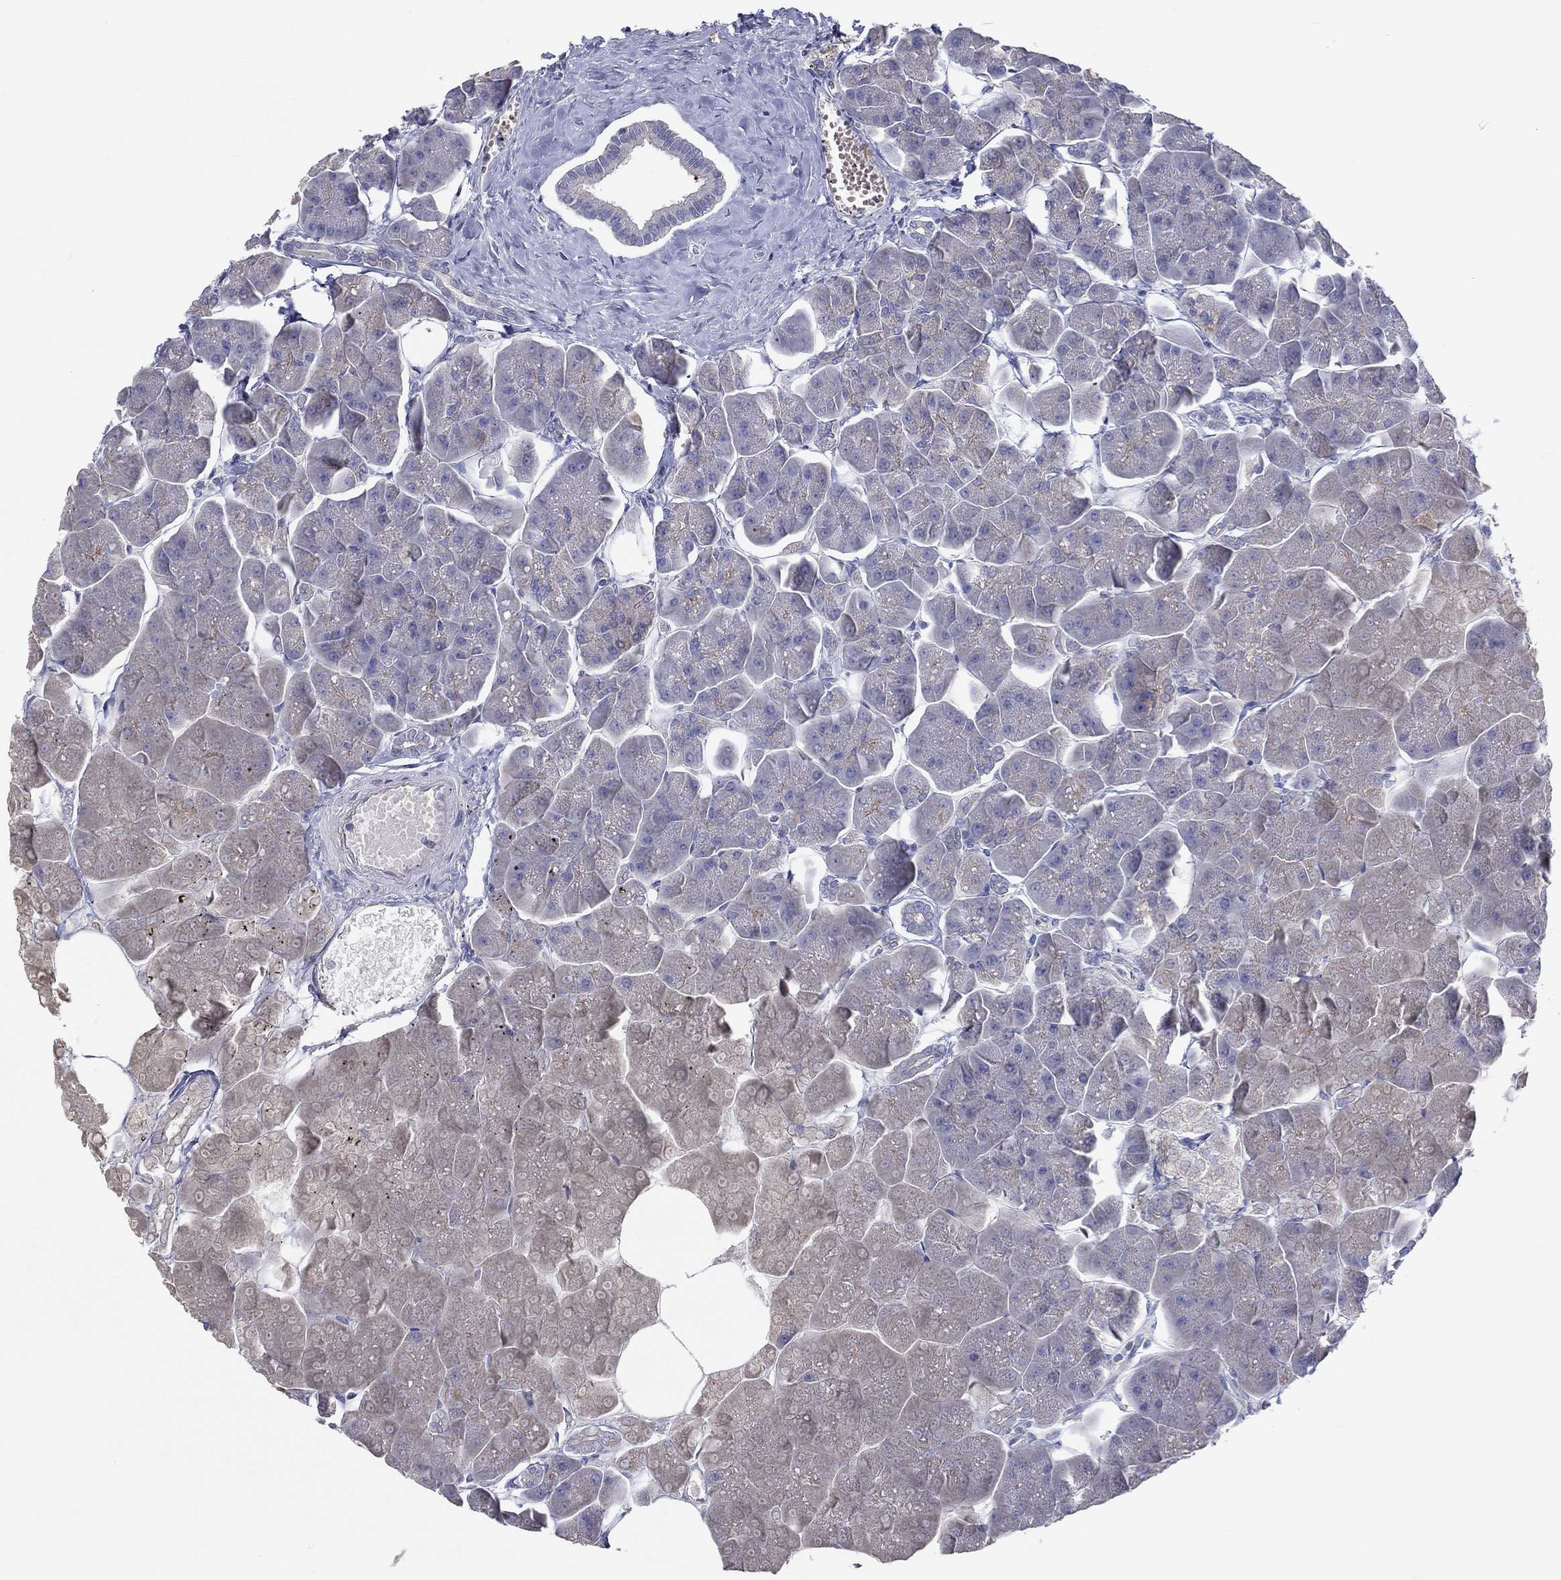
{"staining": {"intensity": "negative", "quantity": "none", "location": "none"}, "tissue": "pancreas", "cell_type": "Exocrine glandular cells", "image_type": "normal", "snomed": [{"axis": "morphology", "description": "Normal tissue, NOS"}, {"axis": "topography", "description": "Adipose tissue"}, {"axis": "topography", "description": "Pancreas"}, {"axis": "topography", "description": "Peripheral nerve tissue"}], "caption": "An immunohistochemistry micrograph of benign pancreas is shown. There is no staining in exocrine glandular cells of pancreas.", "gene": "ERMP1", "patient": {"sex": "female", "age": 58}}